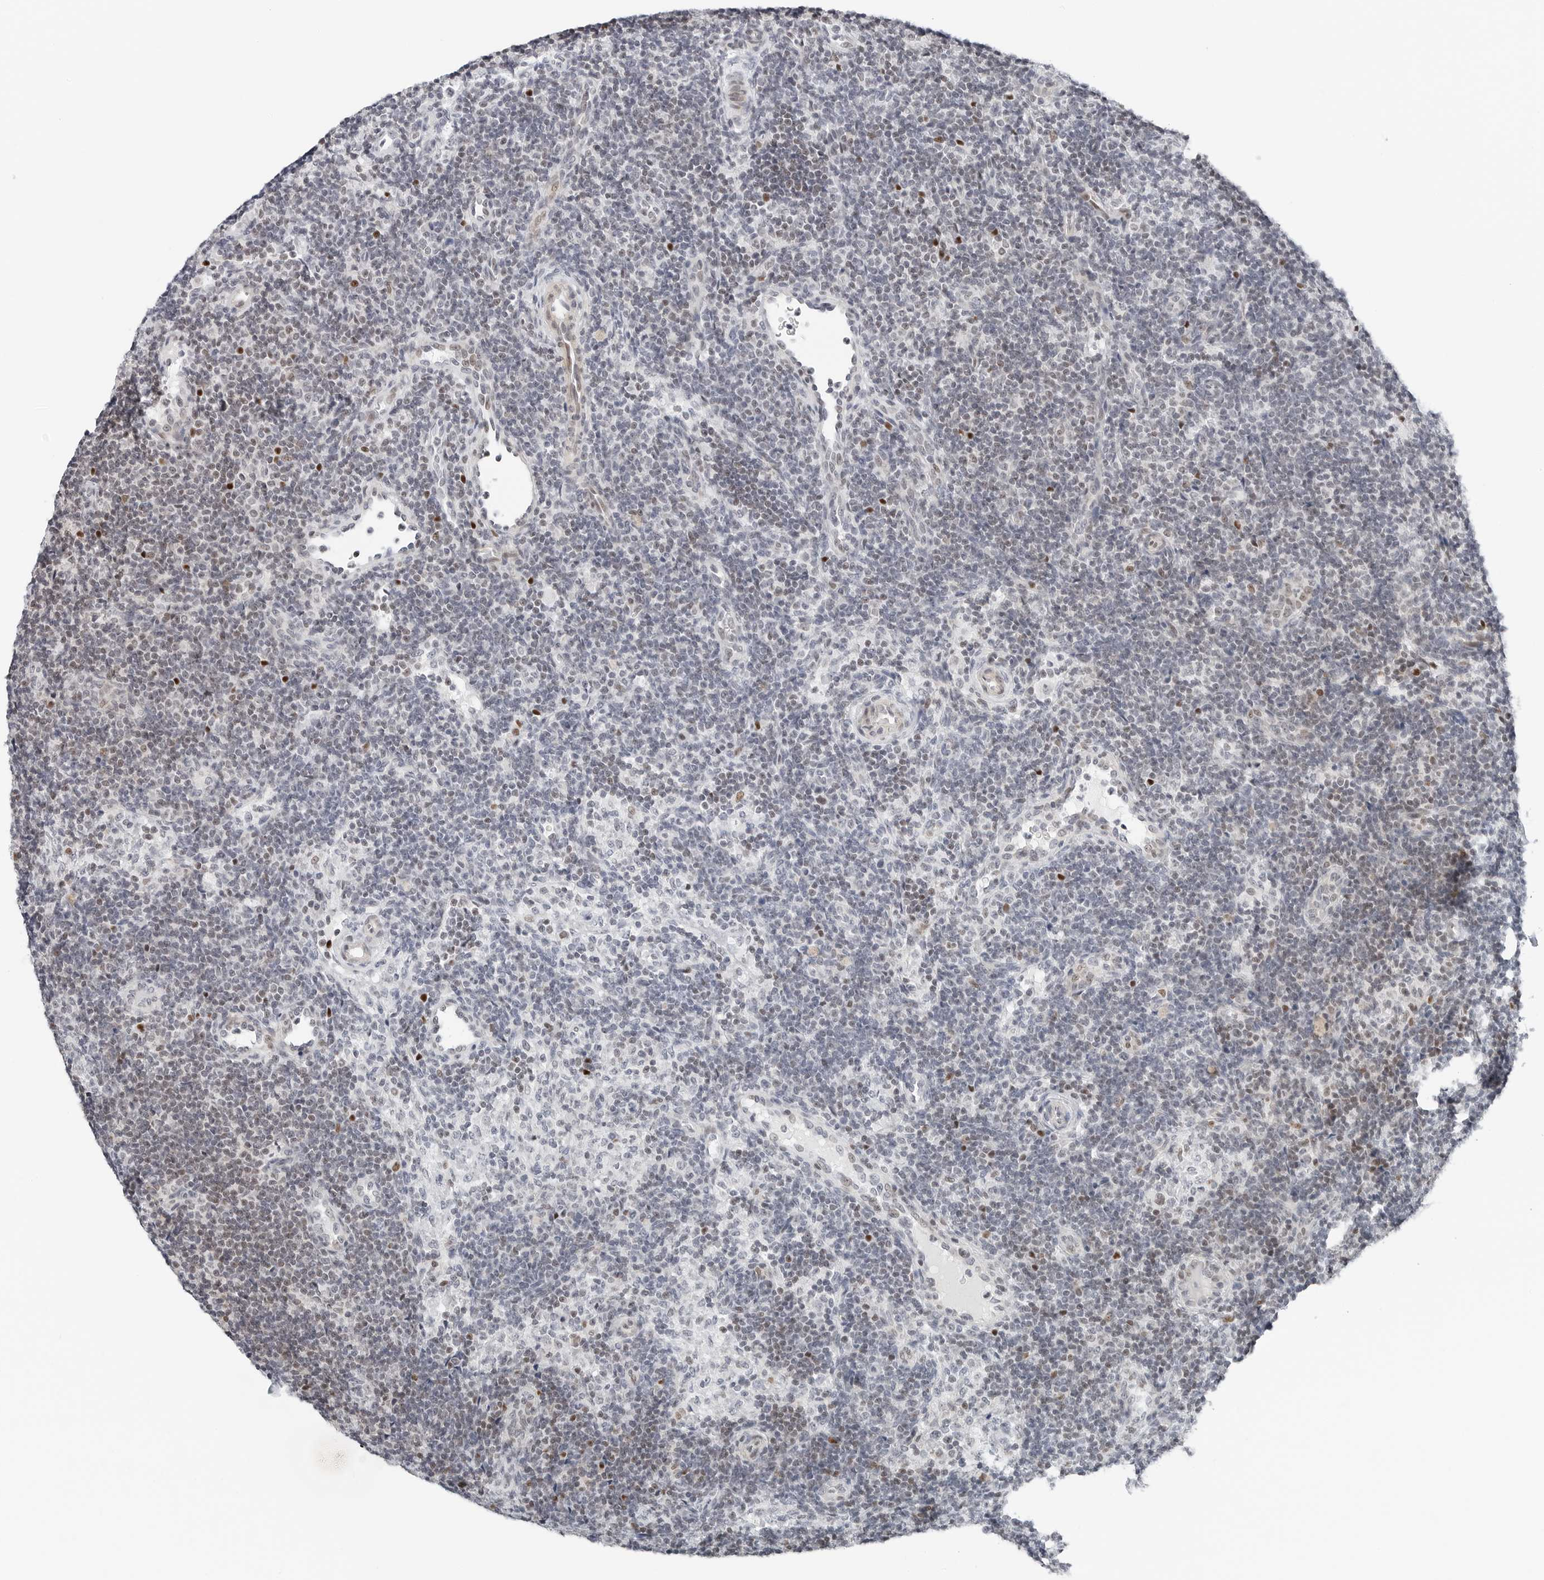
{"staining": {"intensity": "negative", "quantity": "none", "location": "none"}, "tissue": "lymph node", "cell_type": "Germinal center cells", "image_type": "normal", "snomed": [{"axis": "morphology", "description": "Normal tissue, NOS"}, {"axis": "topography", "description": "Lymph node"}], "caption": "This is a micrograph of IHC staining of benign lymph node, which shows no expression in germinal center cells. (Stains: DAB (3,3'-diaminobenzidine) immunohistochemistry (IHC) with hematoxylin counter stain, Microscopy: brightfield microscopy at high magnification).", "gene": "NTMT2", "patient": {"sex": "female", "age": 22}}